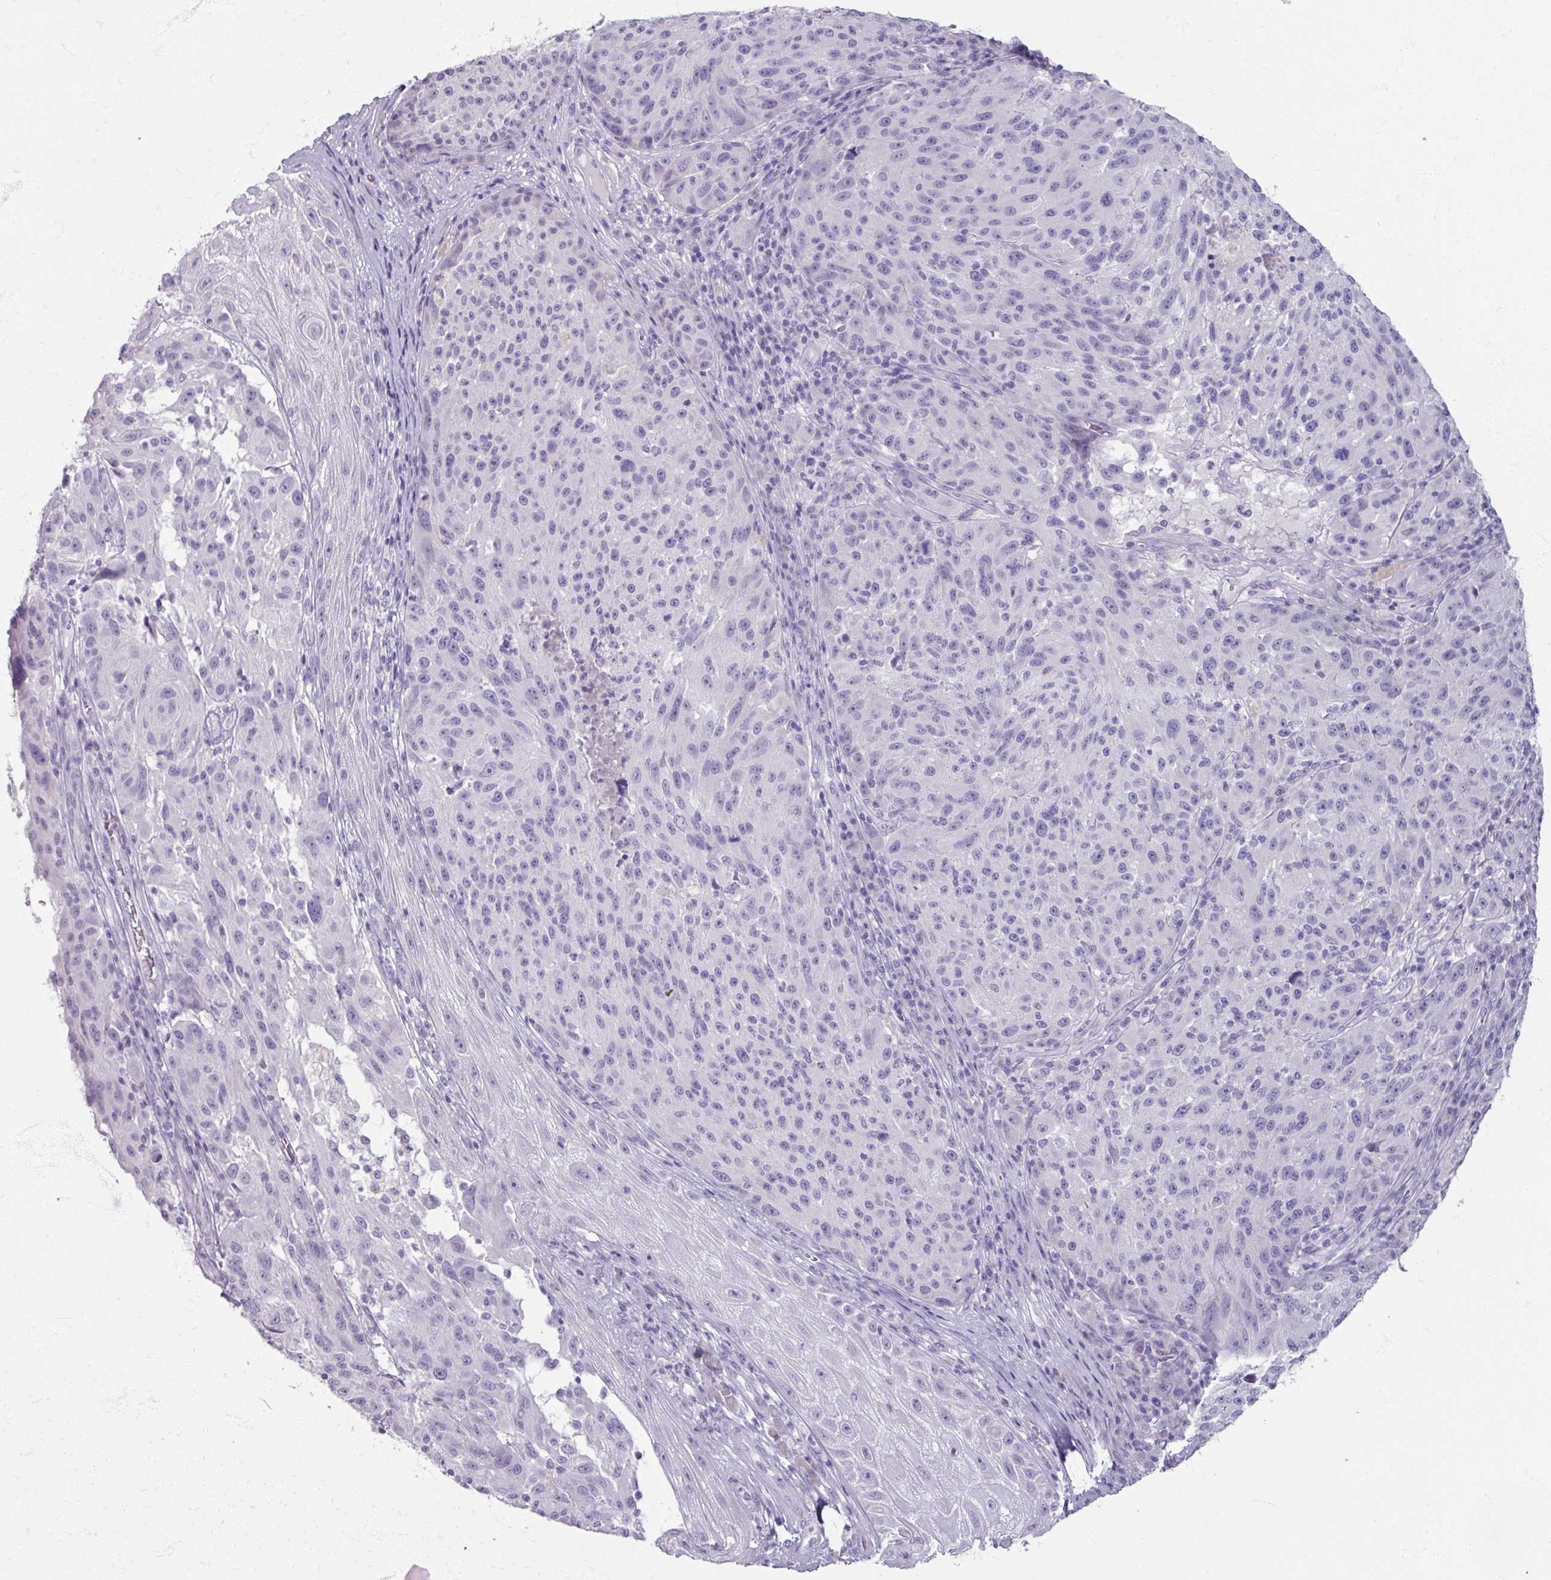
{"staining": {"intensity": "negative", "quantity": "none", "location": "none"}, "tissue": "melanoma", "cell_type": "Tumor cells", "image_type": "cancer", "snomed": [{"axis": "morphology", "description": "Malignant melanoma, NOS"}, {"axis": "topography", "description": "Skin"}], "caption": "This histopathology image is of malignant melanoma stained with IHC to label a protein in brown with the nuclei are counter-stained blue. There is no expression in tumor cells.", "gene": "TG", "patient": {"sex": "male", "age": 53}}